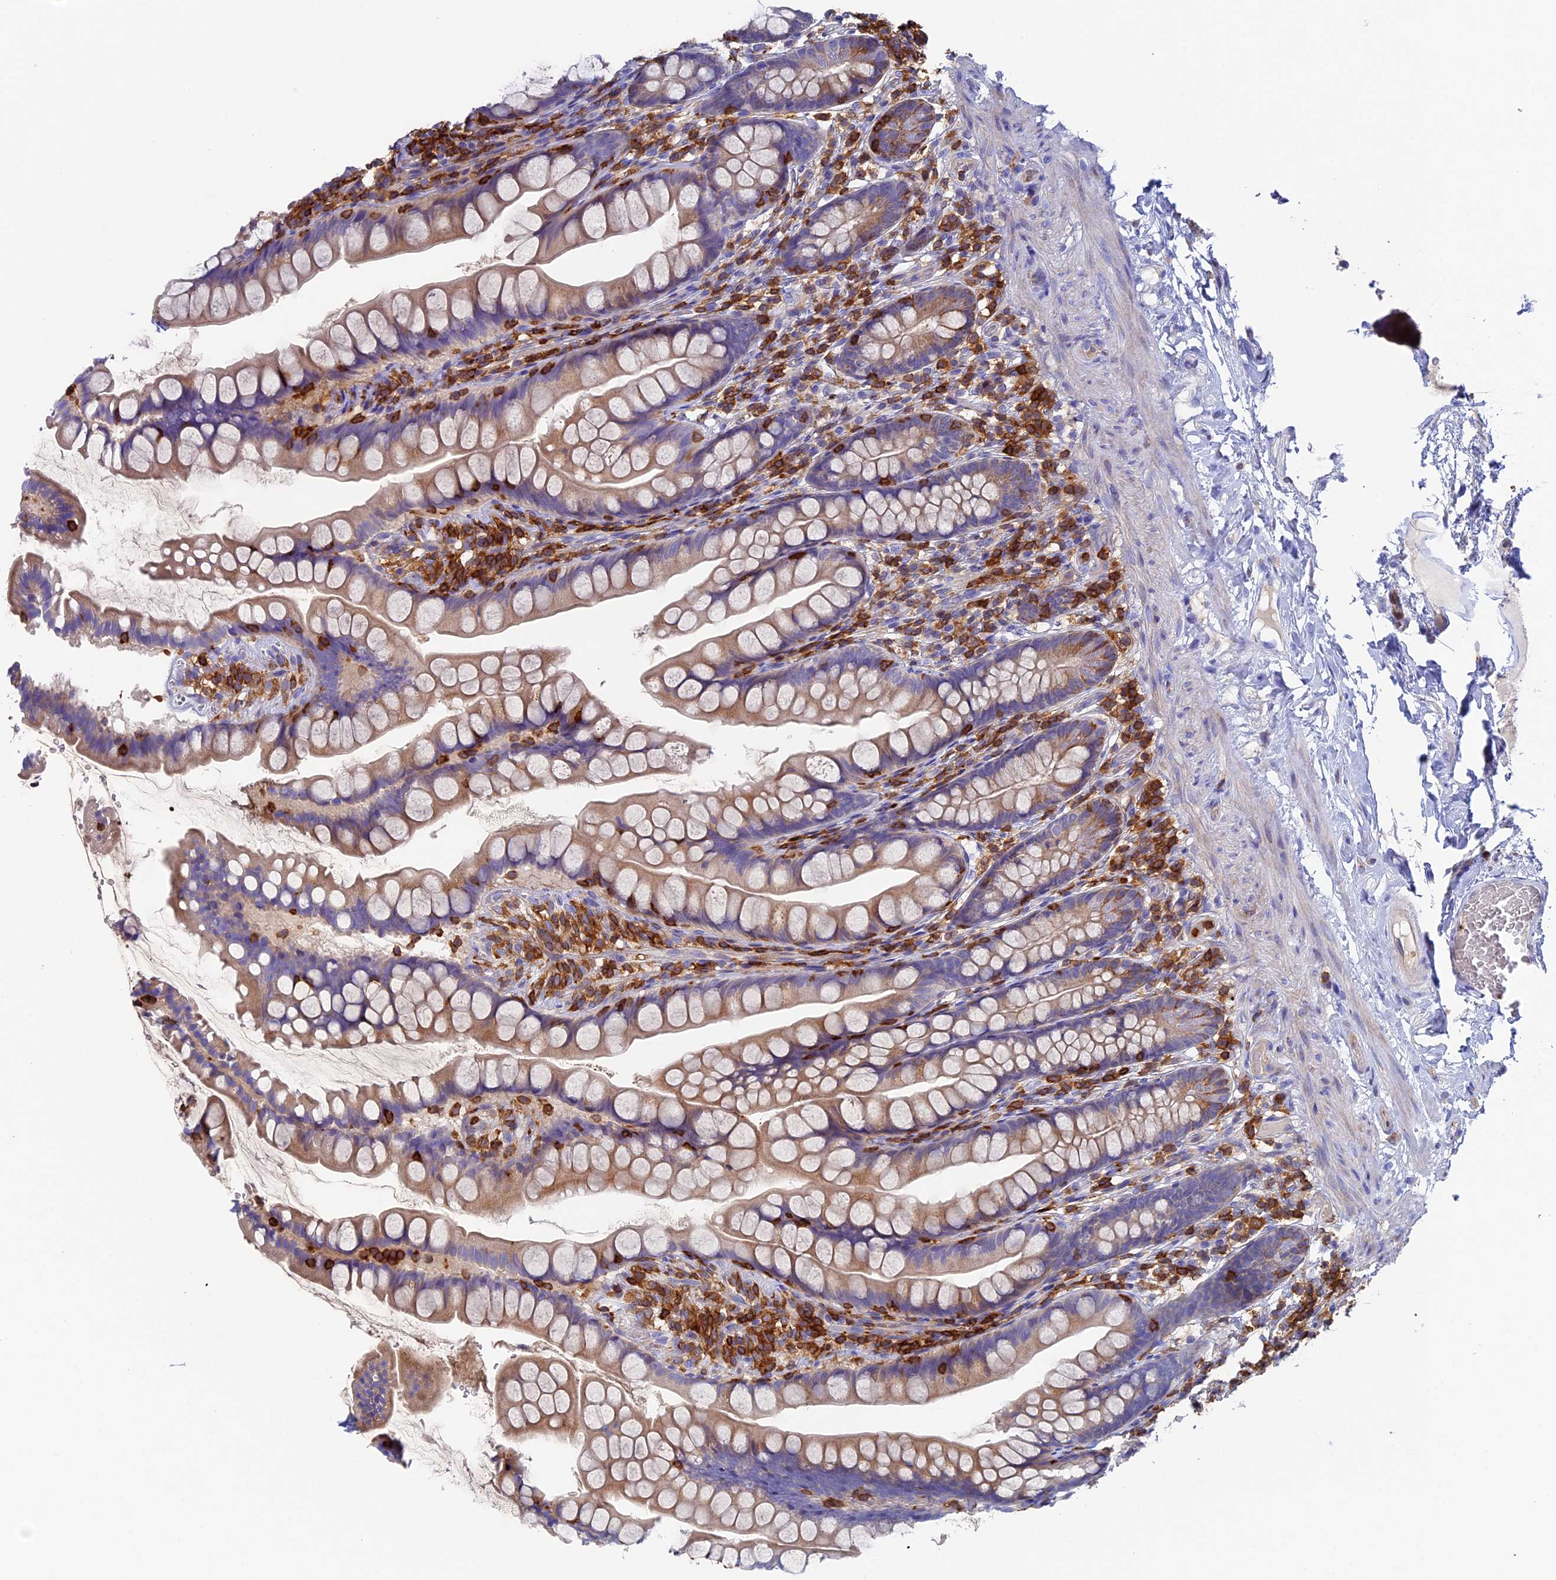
{"staining": {"intensity": "weak", "quantity": "25%-75%", "location": "cytoplasmic/membranous"}, "tissue": "small intestine", "cell_type": "Glandular cells", "image_type": "normal", "snomed": [{"axis": "morphology", "description": "Normal tissue, NOS"}, {"axis": "topography", "description": "Small intestine"}], "caption": "Glandular cells reveal low levels of weak cytoplasmic/membranous staining in about 25%-75% of cells in unremarkable human small intestine. (brown staining indicates protein expression, while blue staining denotes nuclei).", "gene": "ADAT1", "patient": {"sex": "male", "age": 70}}